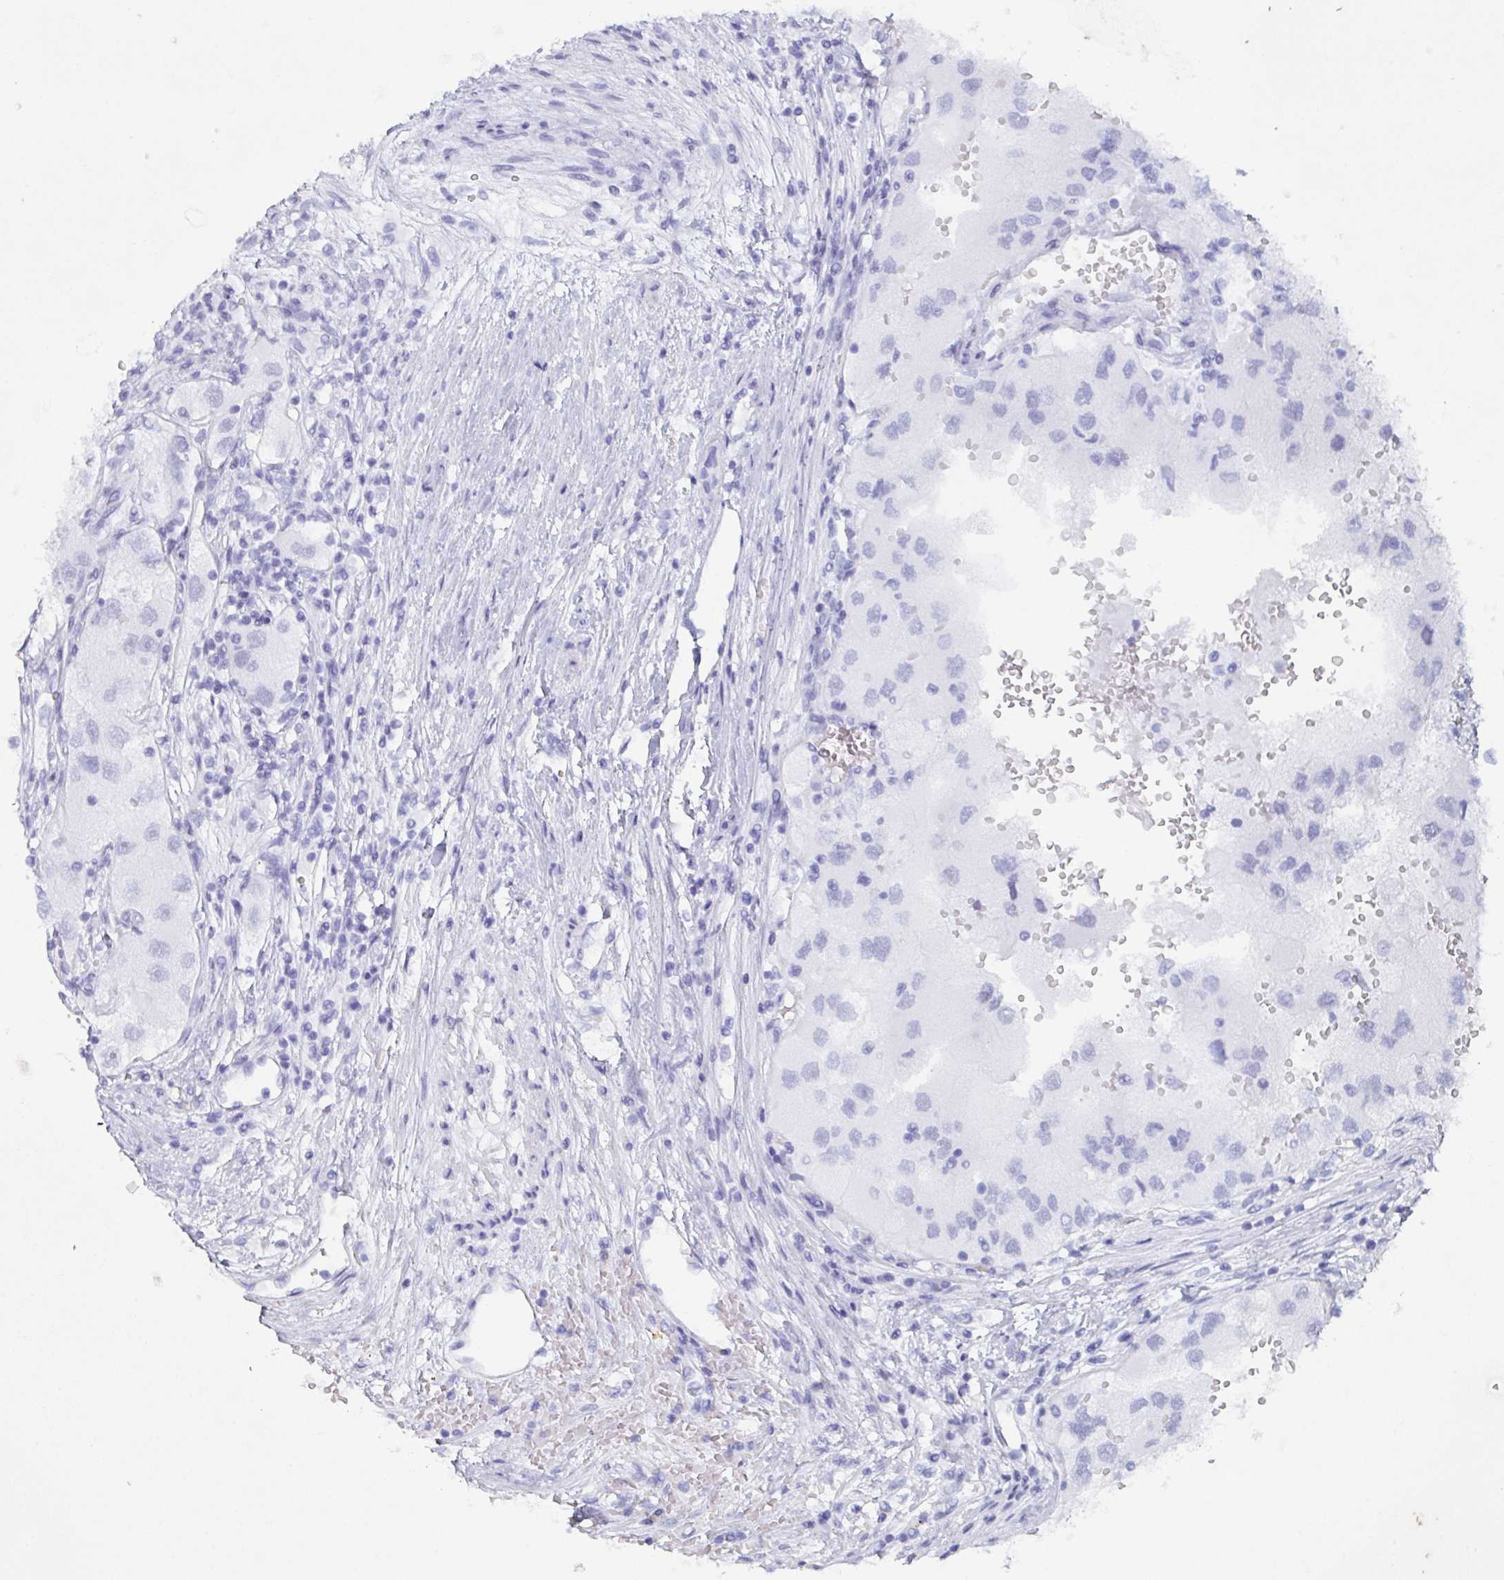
{"staining": {"intensity": "negative", "quantity": "none", "location": "none"}, "tissue": "renal cancer", "cell_type": "Tumor cells", "image_type": "cancer", "snomed": [{"axis": "morphology", "description": "Adenocarcinoma, NOS"}, {"axis": "topography", "description": "Kidney"}], "caption": "There is no significant expression in tumor cells of renal cancer.", "gene": "AGFG2", "patient": {"sex": "male", "age": 63}}